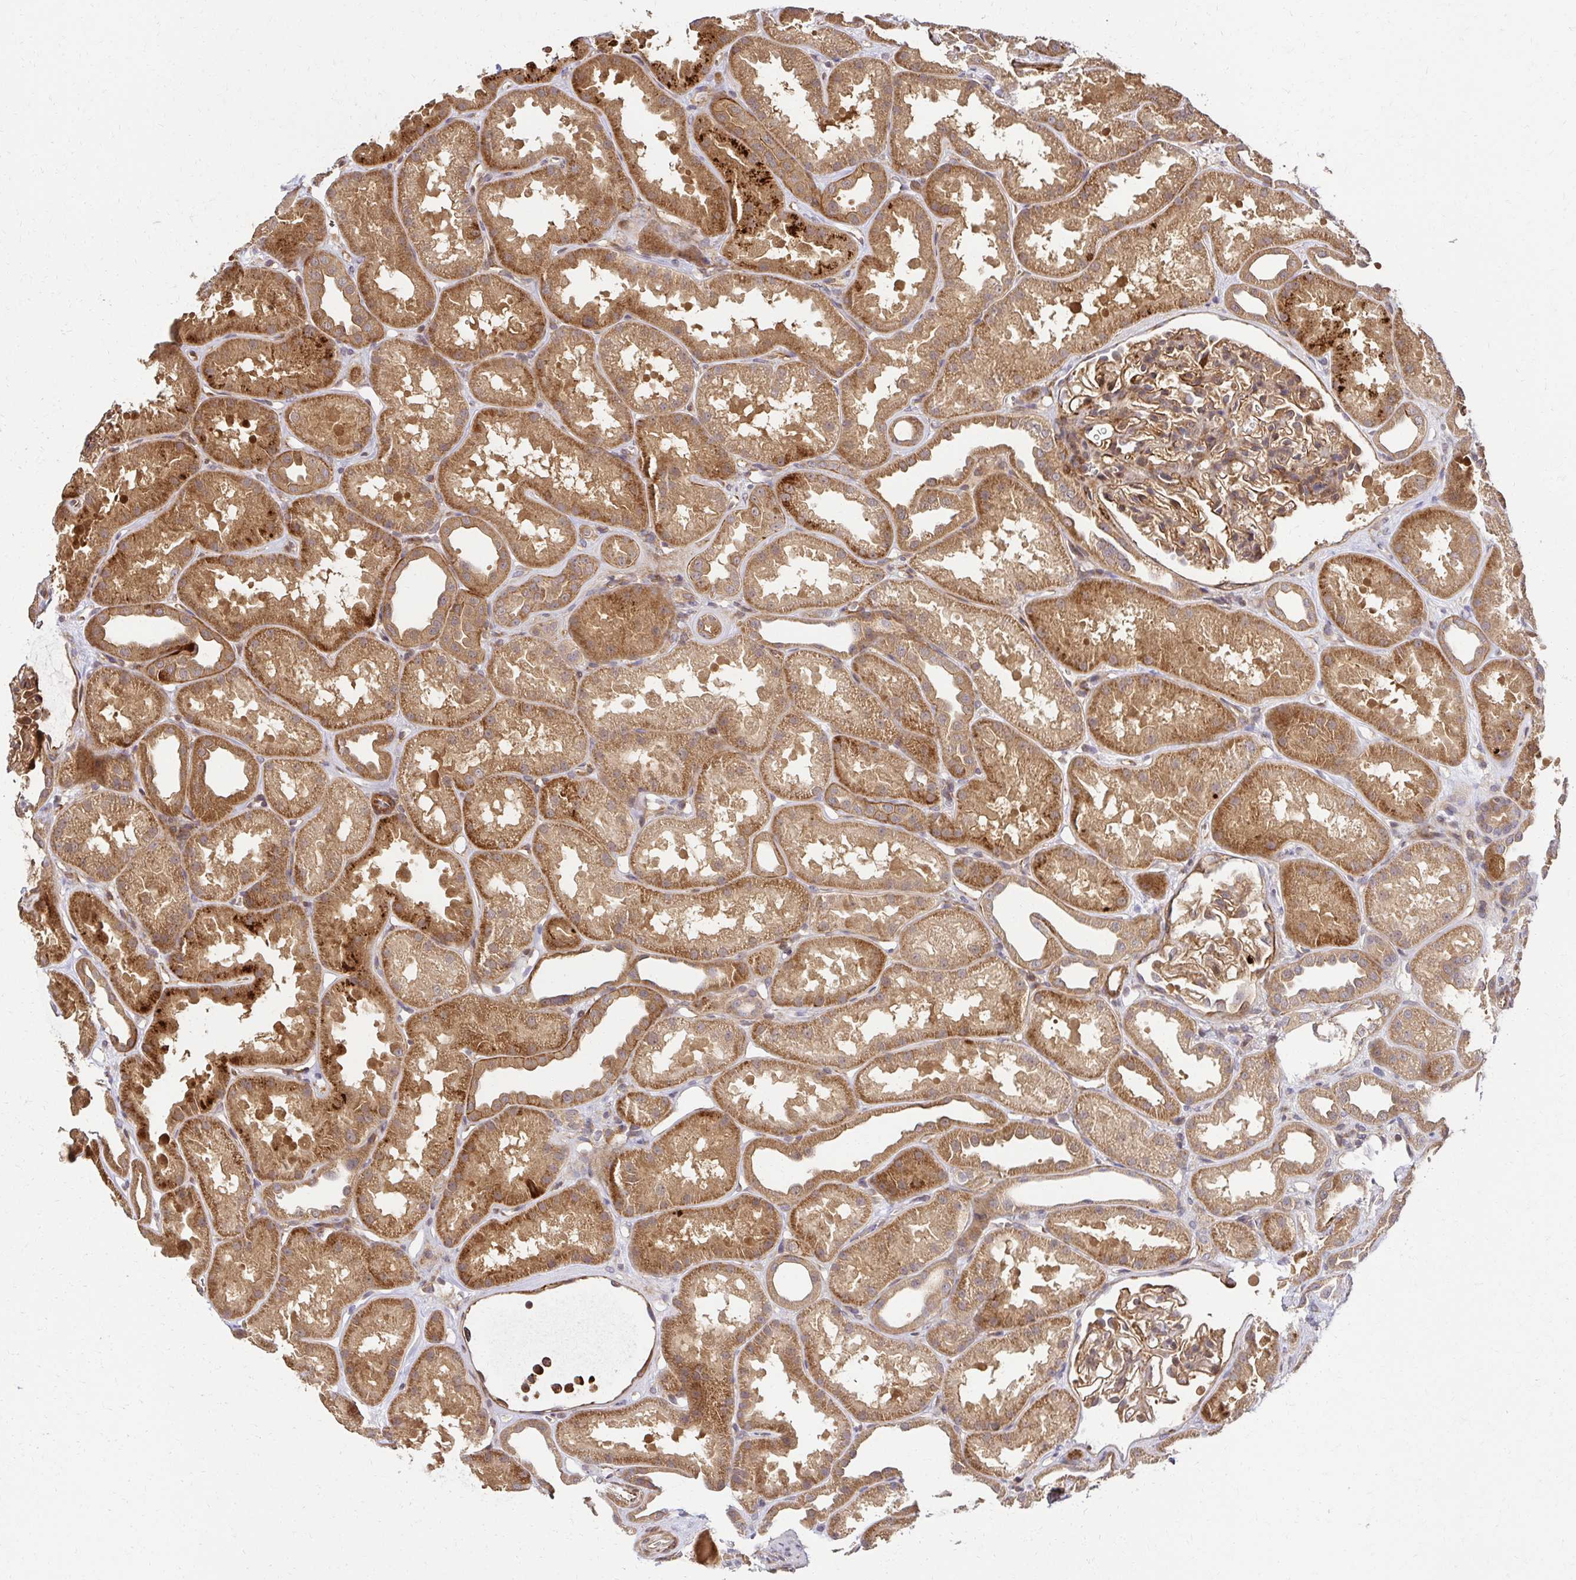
{"staining": {"intensity": "moderate", "quantity": ">75%", "location": "cytoplasmic/membranous"}, "tissue": "kidney", "cell_type": "Cells in glomeruli", "image_type": "normal", "snomed": [{"axis": "morphology", "description": "Normal tissue, NOS"}, {"axis": "topography", "description": "Kidney"}], "caption": "Kidney stained with DAB (3,3'-diaminobenzidine) IHC demonstrates medium levels of moderate cytoplasmic/membranous positivity in about >75% of cells in glomeruli.", "gene": "PSMA4", "patient": {"sex": "male", "age": 61}}